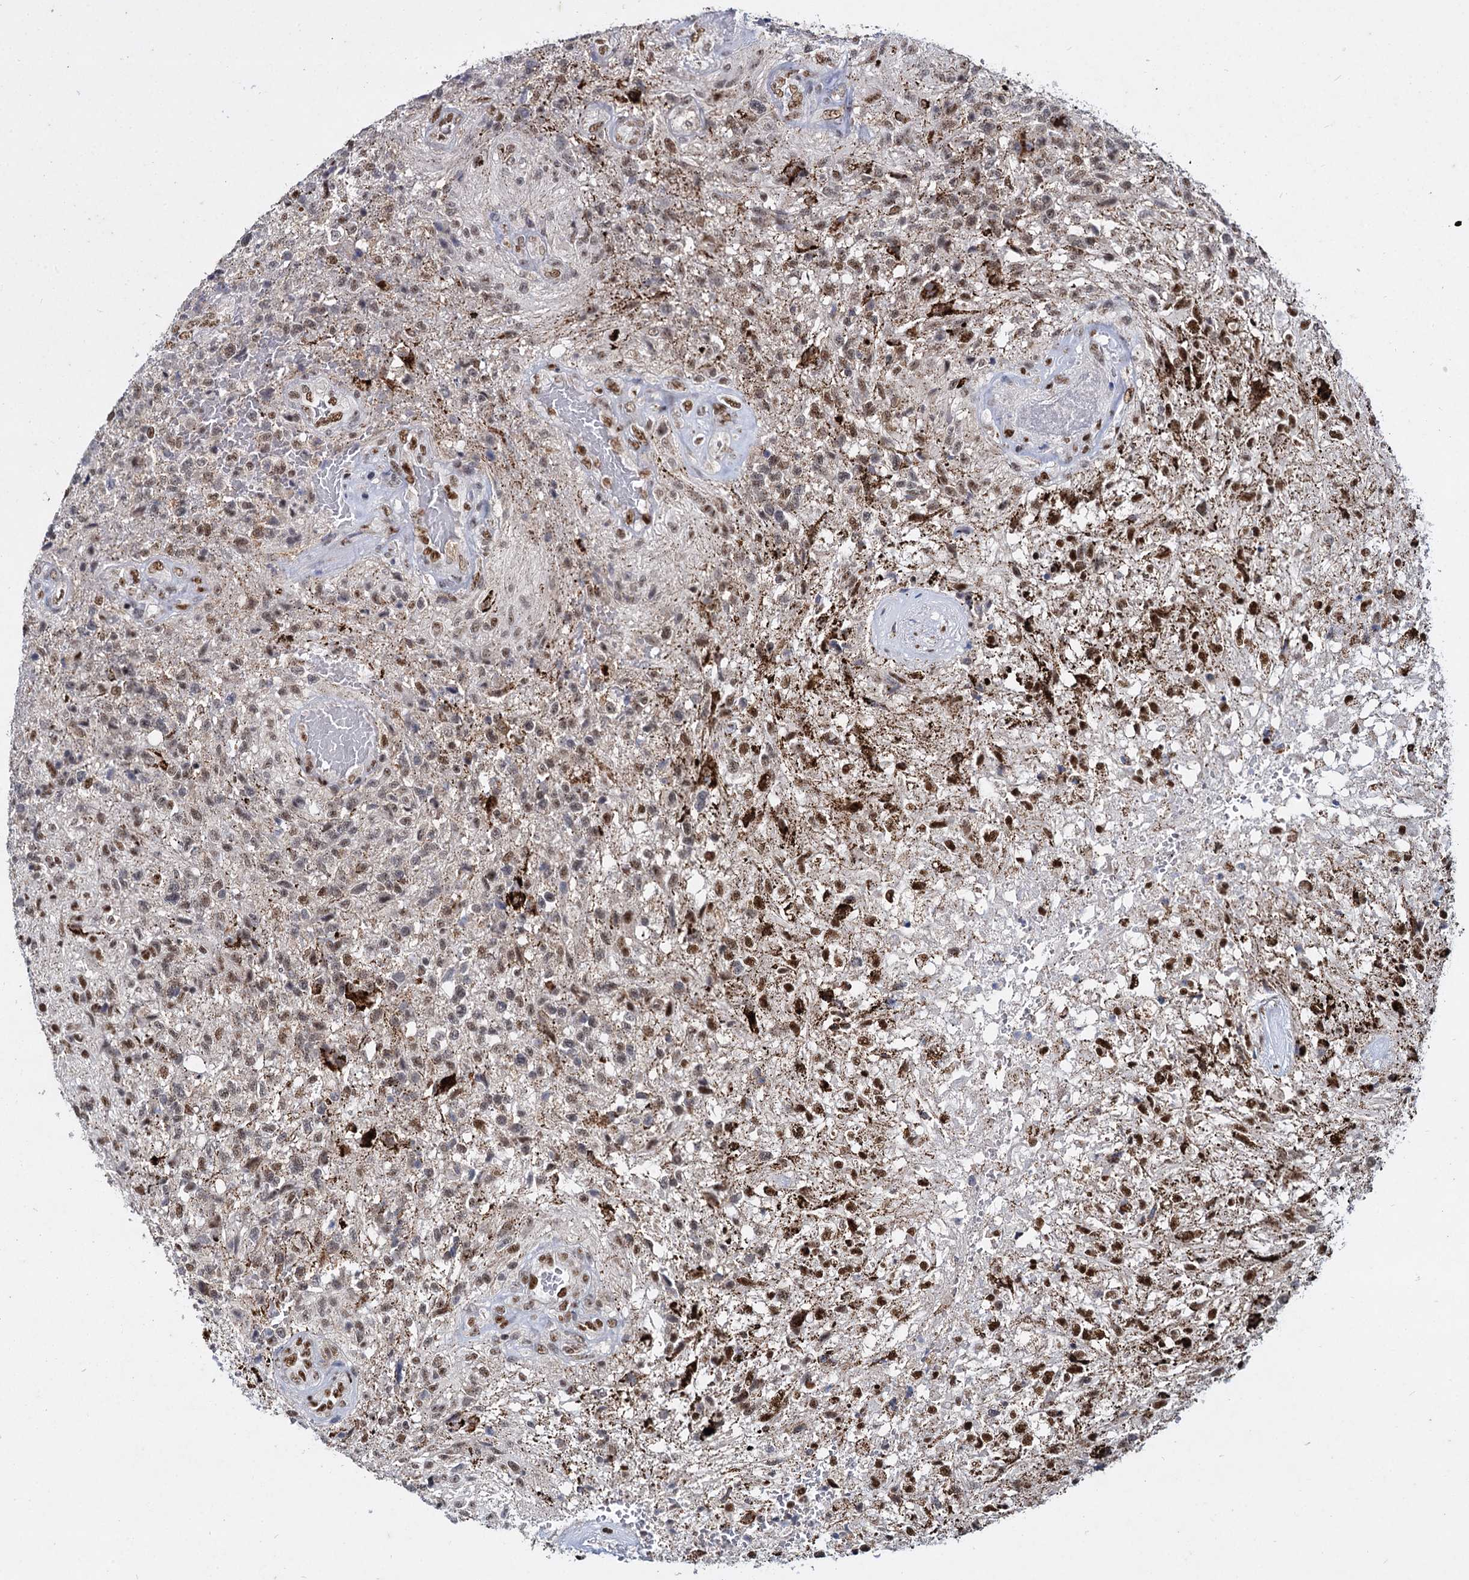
{"staining": {"intensity": "moderate", "quantity": "25%-75%", "location": "nuclear"}, "tissue": "glioma", "cell_type": "Tumor cells", "image_type": "cancer", "snomed": [{"axis": "morphology", "description": "Glioma, malignant, High grade"}, {"axis": "topography", "description": "Brain"}], "caption": "Immunohistochemical staining of human glioma demonstrates moderate nuclear protein staining in approximately 25%-75% of tumor cells.", "gene": "RPUSD4", "patient": {"sex": "male", "age": 56}}